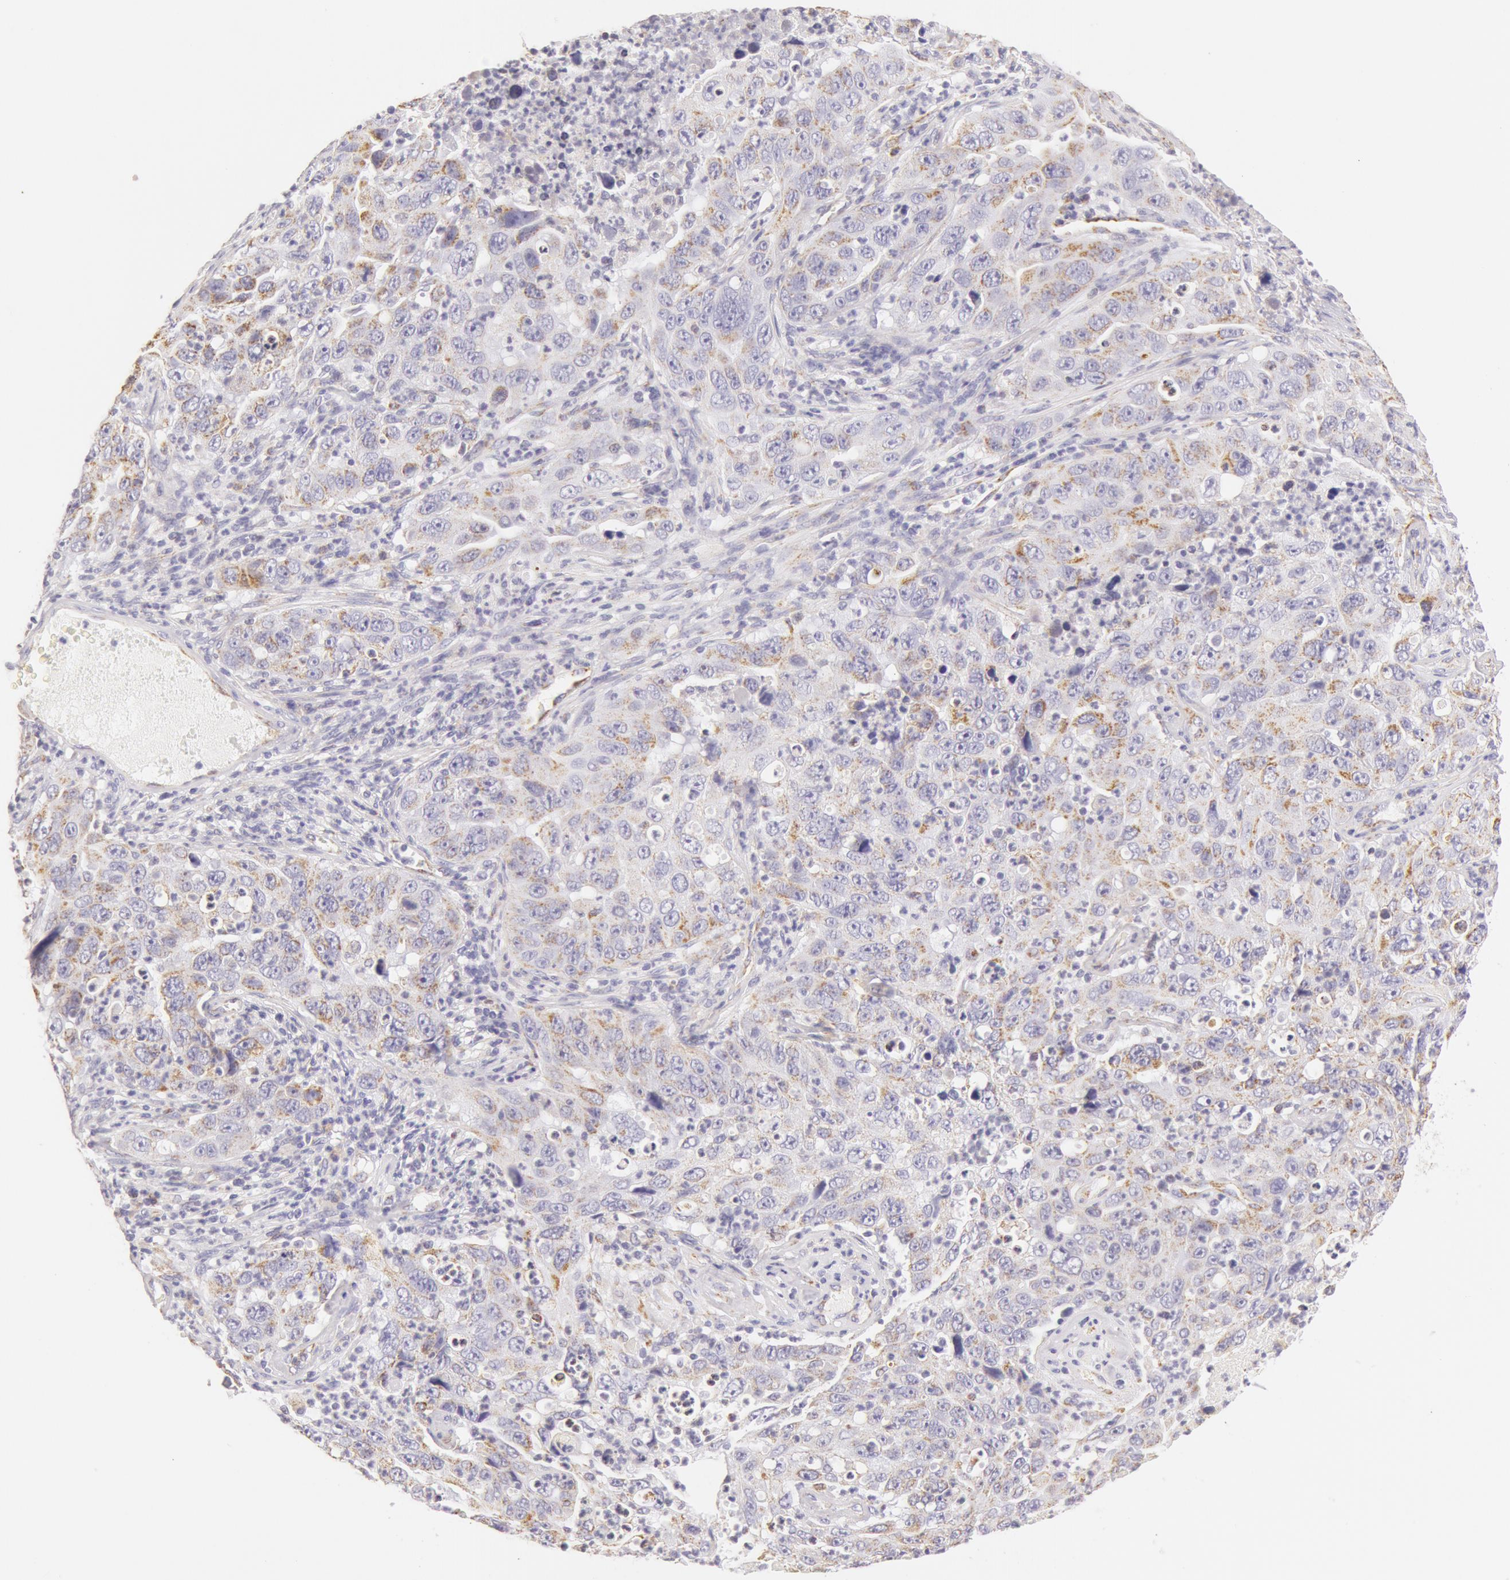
{"staining": {"intensity": "weak", "quantity": "<25%", "location": "cytoplasmic/membranous"}, "tissue": "lung cancer", "cell_type": "Tumor cells", "image_type": "cancer", "snomed": [{"axis": "morphology", "description": "Squamous cell carcinoma, NOS"}, {"axis": "topography", "description": "Lung"}], "caption": "IHC micrograph of human squamous cell carcinoma (lung) stained for a protein (brown), which shows no staining in tumor cells.", "gene": "ATP5F1B", "patient": {"sex": "male", "age": 64}}